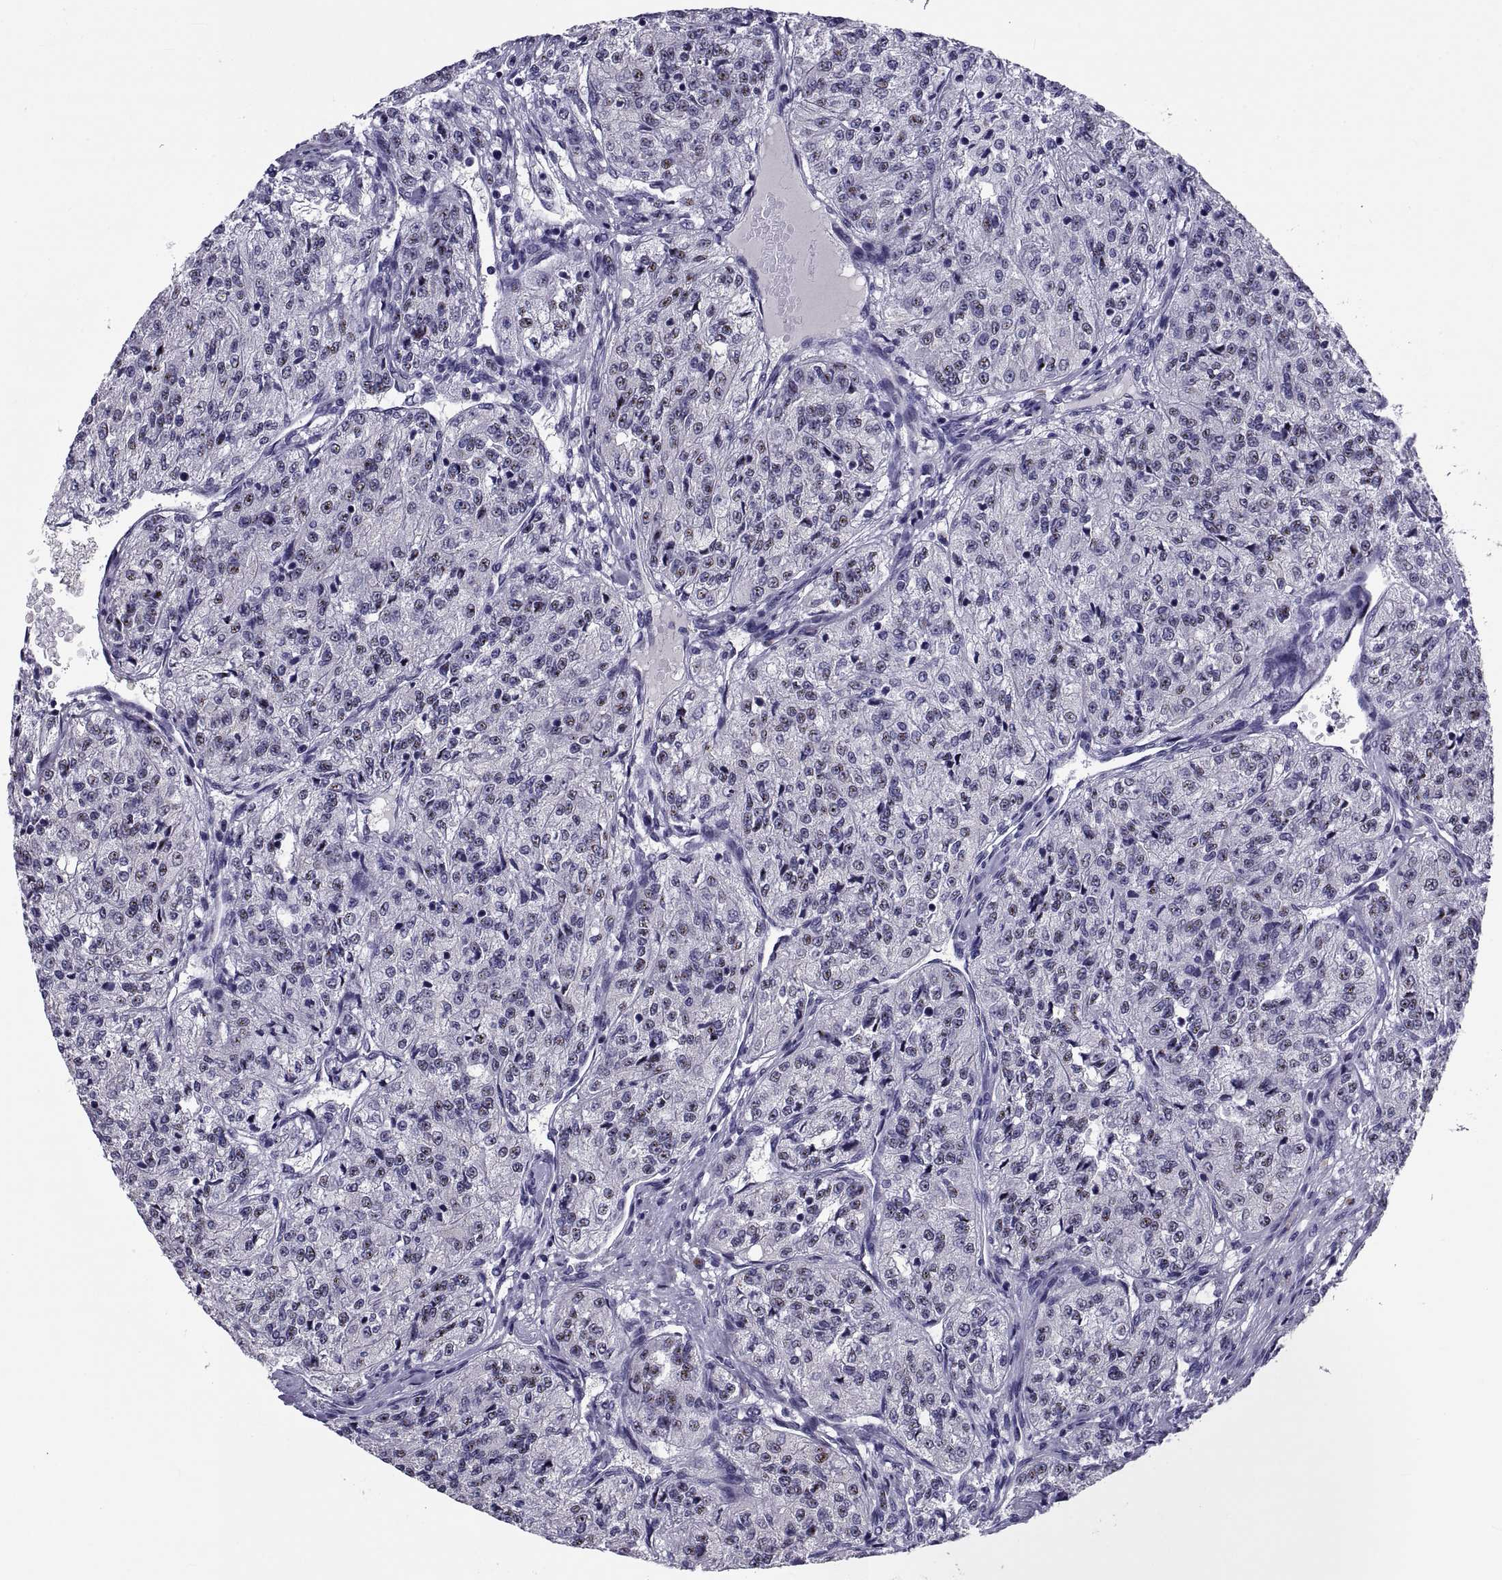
{"staining": {"intensity": "negative", "quantity": "none", "location": "none"}, "tissue": "renal cancer", "cell_type": "Tumor cells", "image_type": "cancer", "snomed": [{"axis": "morphology", "description": "Adenocarcinoma, NOS"}, {"axis": "topography", "description": "Kidney"}], "caption": "Human renal cancer stained for a protein using IHC reveals no positivity in tumor cells.", "gene": "TGFBR3L", "patient": {"sex": "female", "age": 63}}